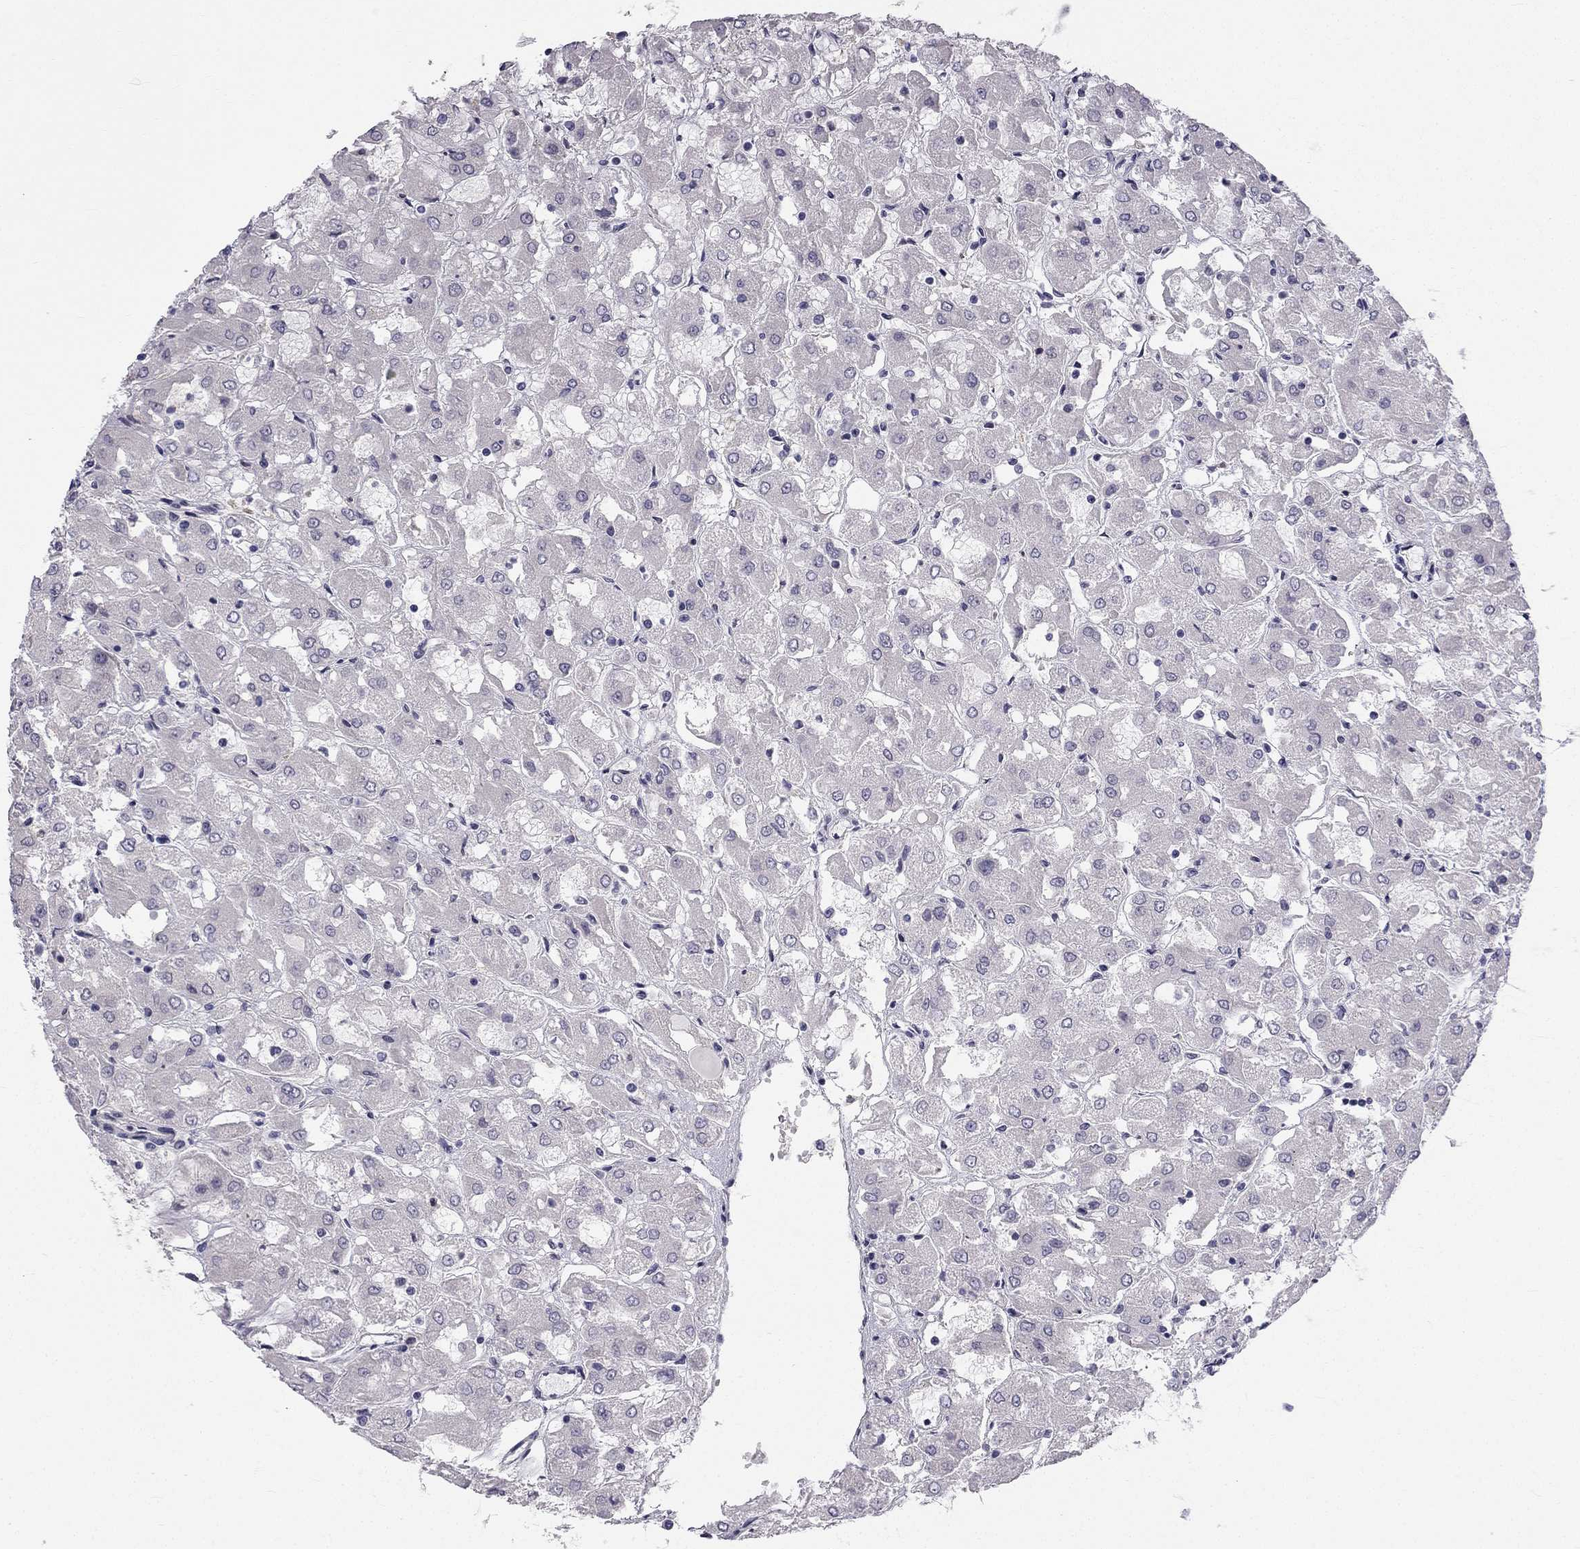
{"staining": {"intensity": "negative", "quantity": "none", "location": "none"}, "tissue": "renal cancer", "cell_type": "Tumor cells", "image_type": "cancer", "snomed": [{"axis": "morphology", "description": "Adenocarcinoma, NOS"}, {"axis": "topography", "description": "Kidney"}], "caption": "Tumor cells are negative for brown protein staining in renal cancer.", "gene": "CCDC40", "patient": {"sex": "male", "age": 72}}